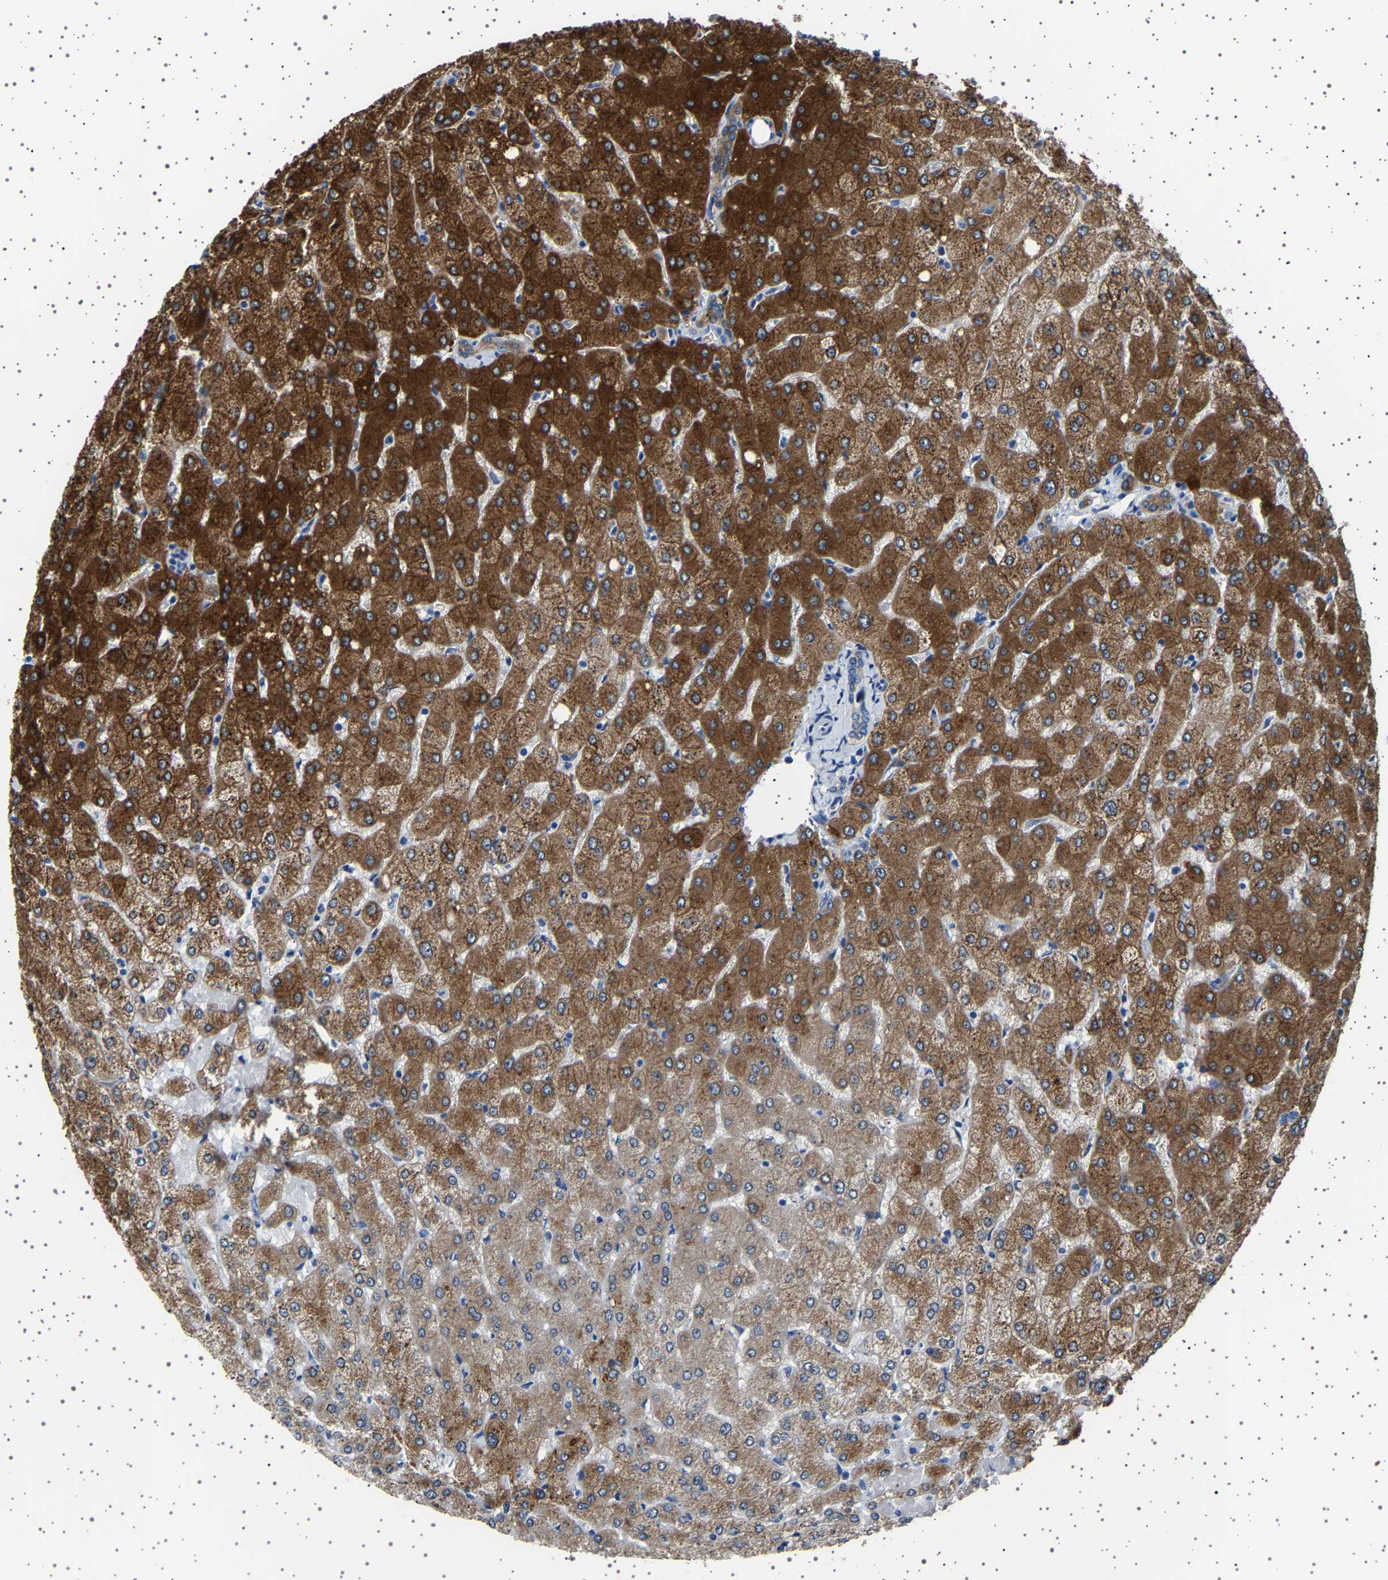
{"staining": {"intensity": "moderate", "quantity": ">75%", "location": "cytoplasmic/membranous"}, "tissue": "liver", "cell_type": "Cholangiocytes", "image_type": "normal", "snomed": [{"axis": "morphology", "description": "Normal tissue, NOS"}, {"axis": "topography", "description": "Liver"}], "caption": "A brown stain highlights moderate cytoplasmic/membranous expression of a protein in cholangiocytes of unremarkable liver. The staining was performed using DAB (3,3'-diaminobenzidine) to visualize the protein expression in brown, while the nuclei were stained in blue with hematoxylin (Magnification: 20x).", "gene": "FTCD", "patient": {"sex": "female", "age": 54}}